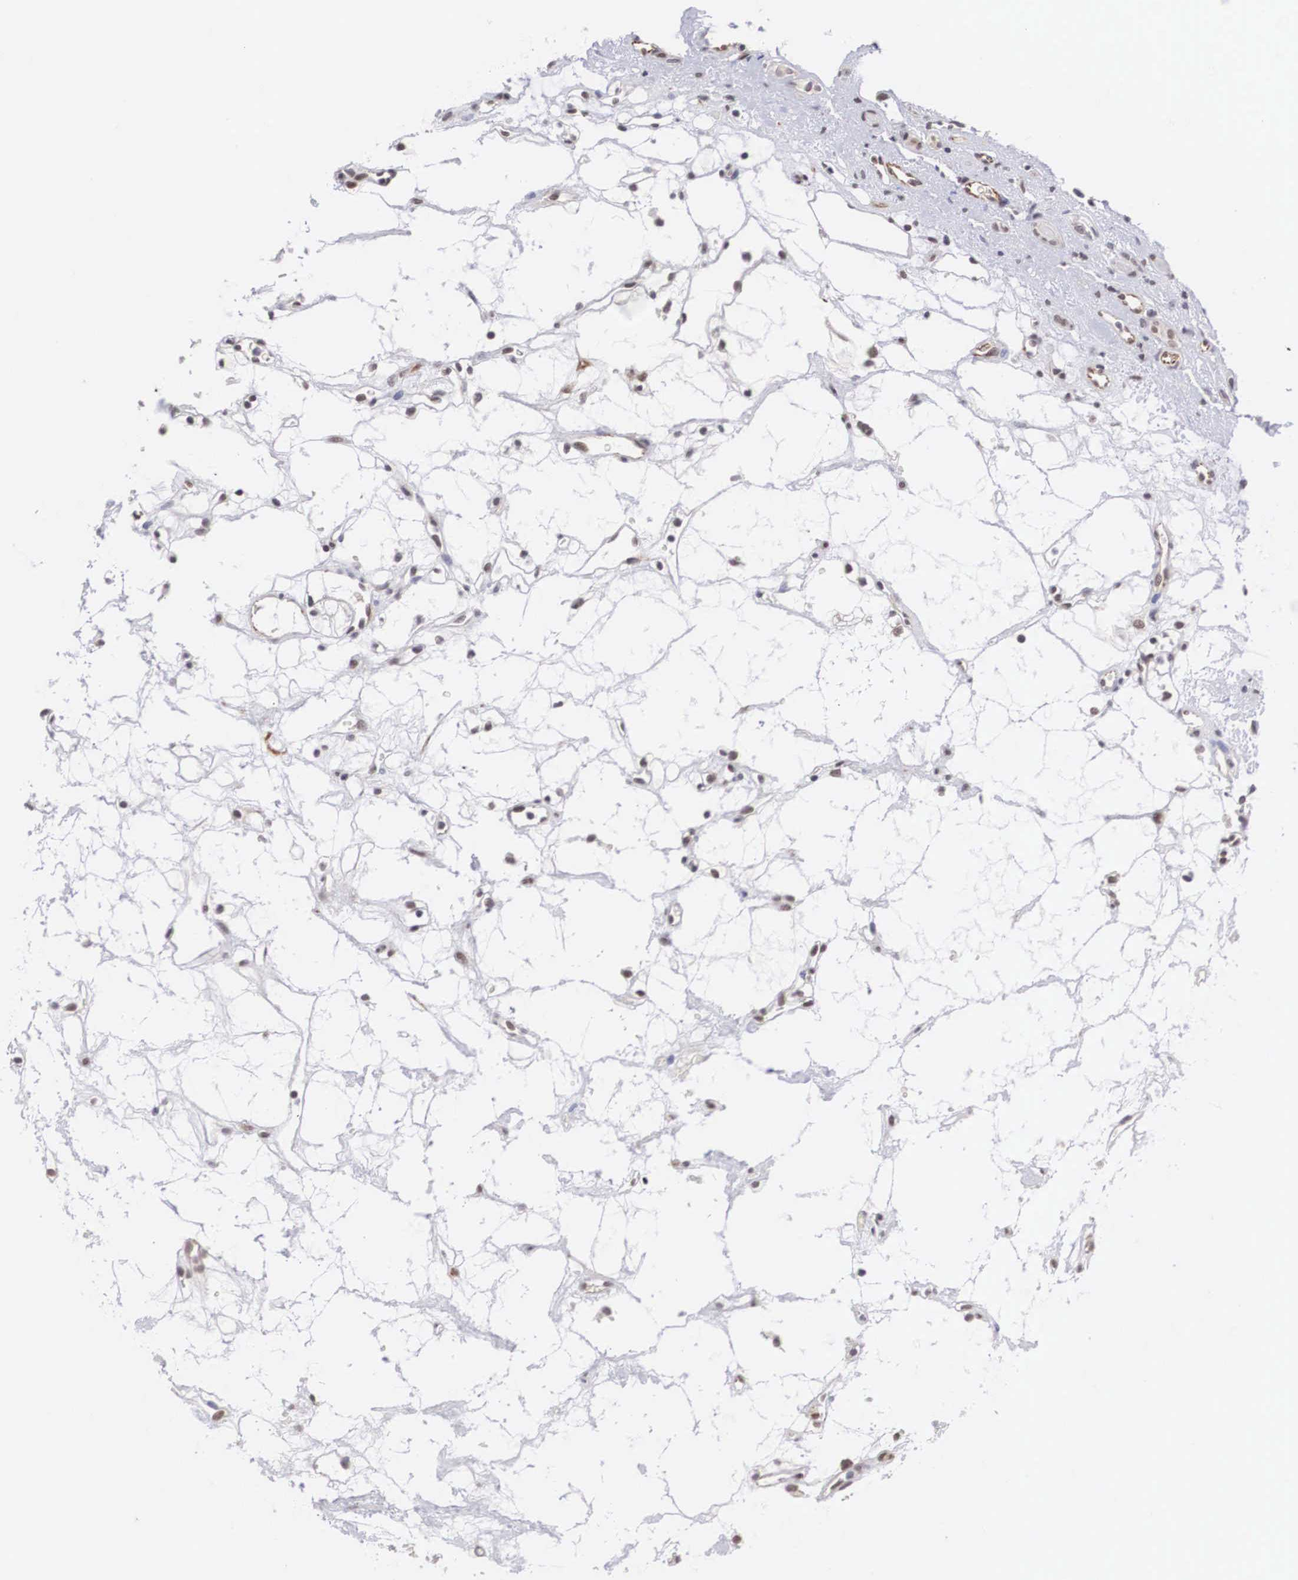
{"staining": {"intensity": "negative", "quantity": "none", "location": "none"}, "tissue": "renal cancer", "cell_type": "Tumor cells", "image_type": "cancer", "snomed": [{"axis": "morphology", "description": "Adenocarcinoma, NOS"}, {"axis": "topography", "description": "Kidney"}], "caption": "High magnification brightfield microscopy of renal adenocarcinoma stained with DAB (3,3'-diaminobenzidine) (brown) and counterstained with hematoxylin (blue): tumor cells show no significant staining. The staining is performed using DAB (3,3'-diaminobenzidine) brown chromogen with nuclei counter-stained in using hematoxylin.", "gene": "MORC2", "patient": {"sex": "female", "age": 60}}